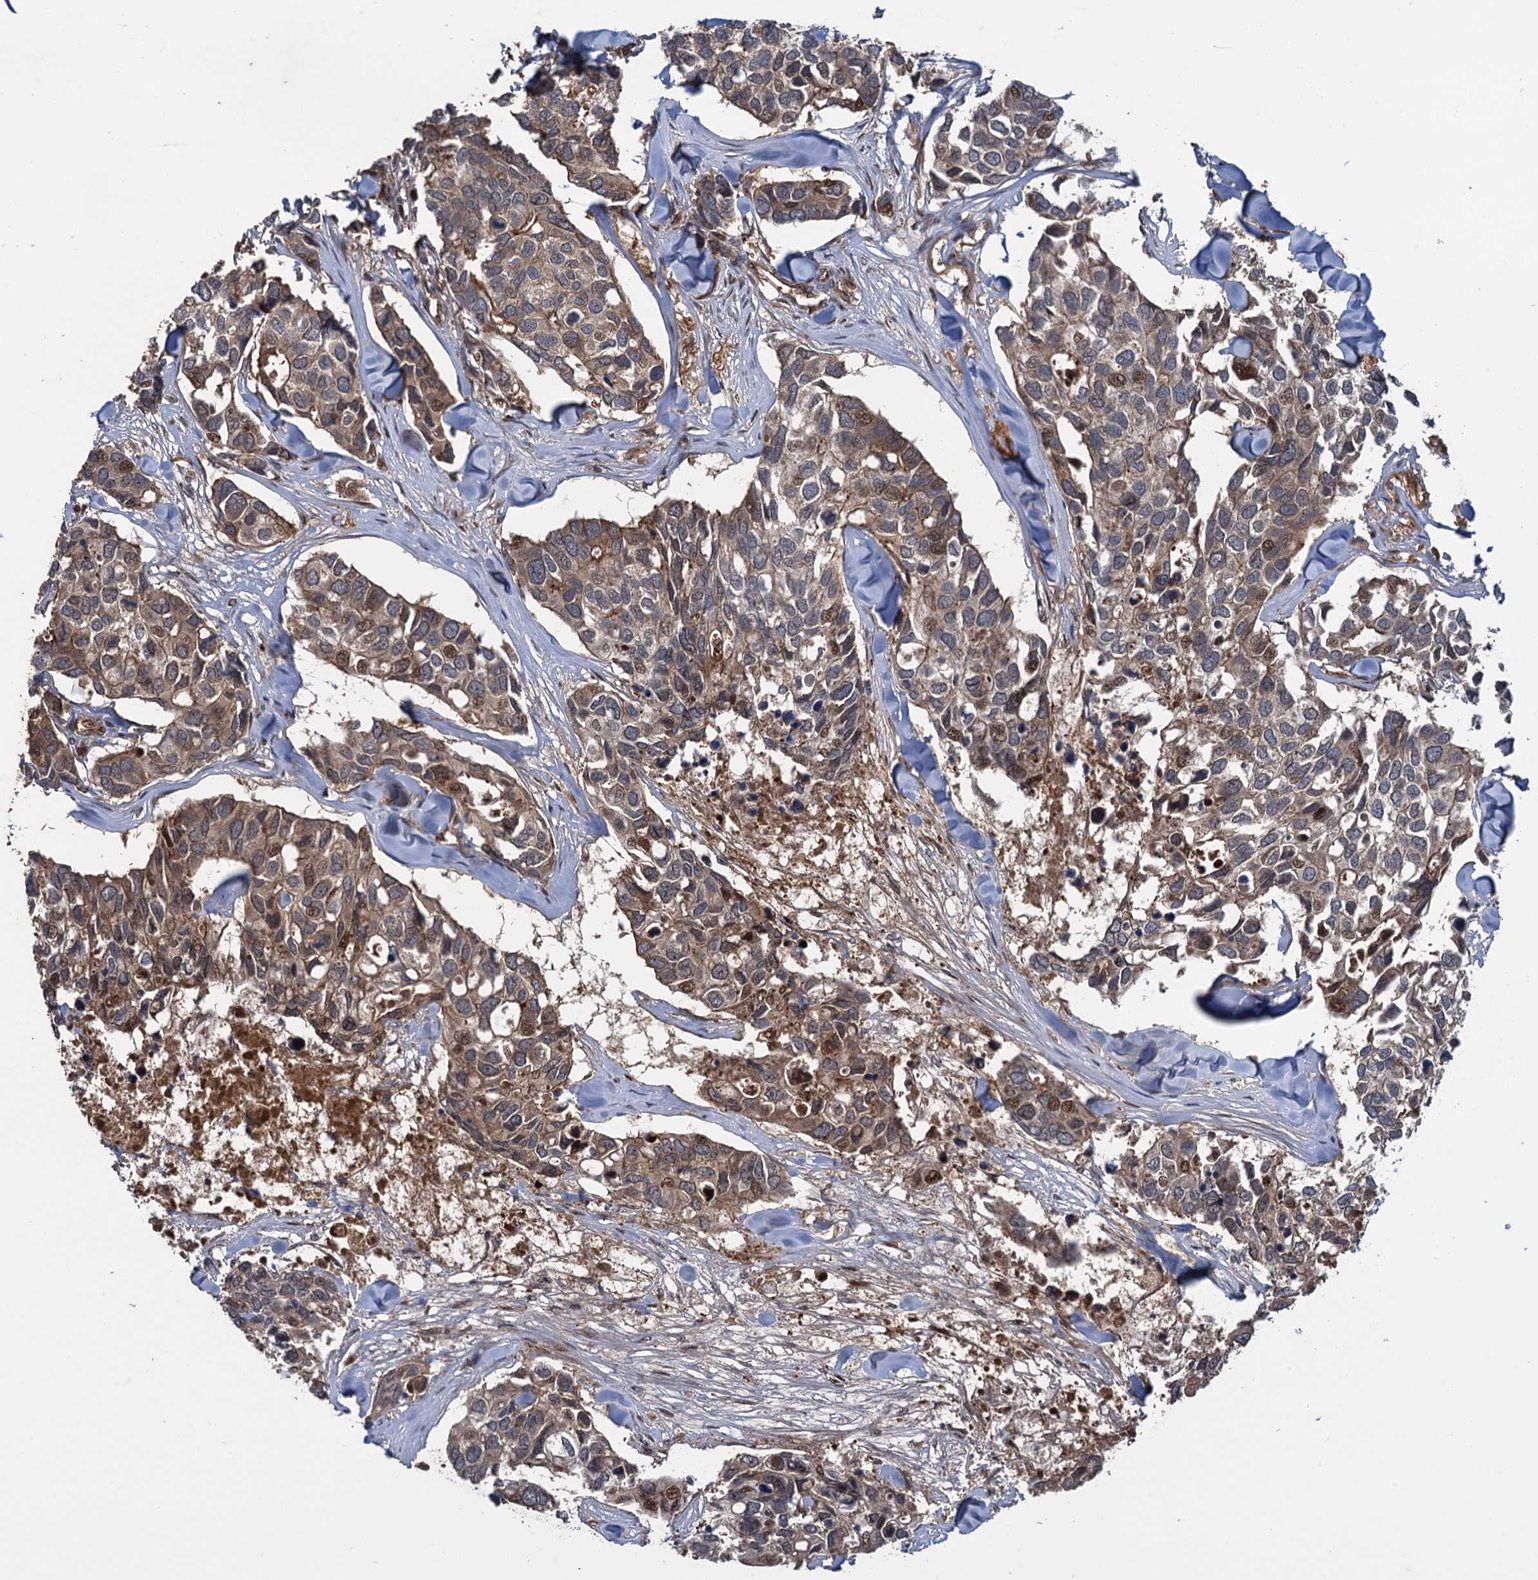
{"staining": {"intensity": "moderate", "quantity": "<25%", "location": "cytoplasmic/membranous,nuclear"}, "tissue": "breast cancer", "cell_type": "Tumor cells", "image_type": "cancer", "snomed": [{"axis": "morphology", "description": "Duct carcinoma"}, {"axis": "topography", "description": "Breast"}], "caption": "Immunohistochemistry (IHC) of breast cancer (invasive ductal carcinoma) reveals low levels of moderate cytoplasmic/membranous and nuclear positivity in about <25% of tumor cells.", "gene": "RHOBTB1", "patient": {"sex": "female", "age": 83}}